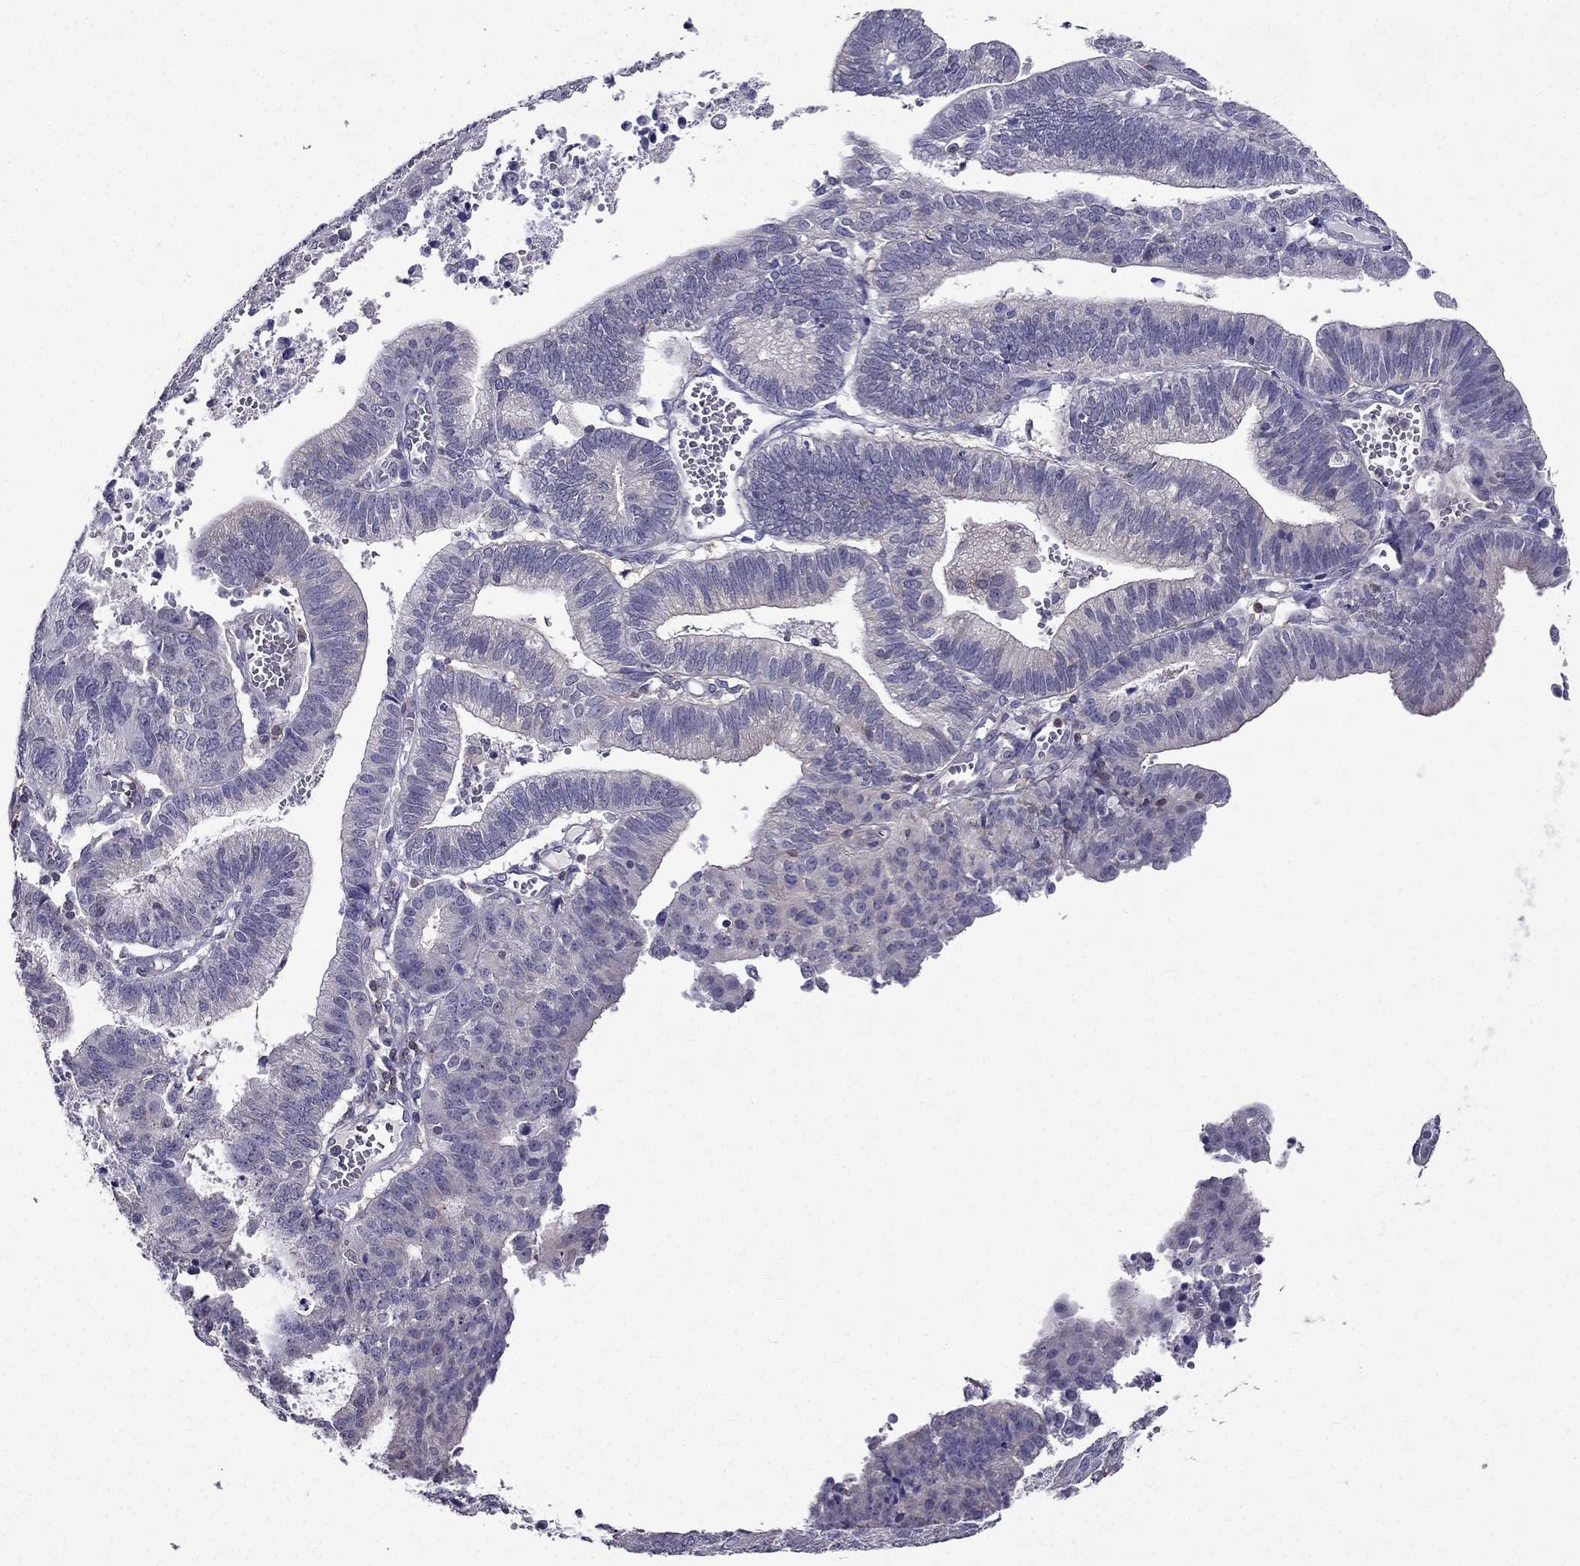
{"staining": {"intensity": "negative", "quantity": "none", "location": "none"}, "tissue": "endometrial cancer", "cell_type": "Tumor cells", "image_type": "cancer", "snomed": [{"axis": "morphology", "description": "Adenocarcinoma, NOS"}, {"axis": "topography", "description": "Endometrium"}], "caption": "Photomicrograph shows no protein expression in tumor cells of adenocarcinoma (endometrial) tissue.", "gene": "AAK1", "patient": {"sex": "female", "age": 82}}